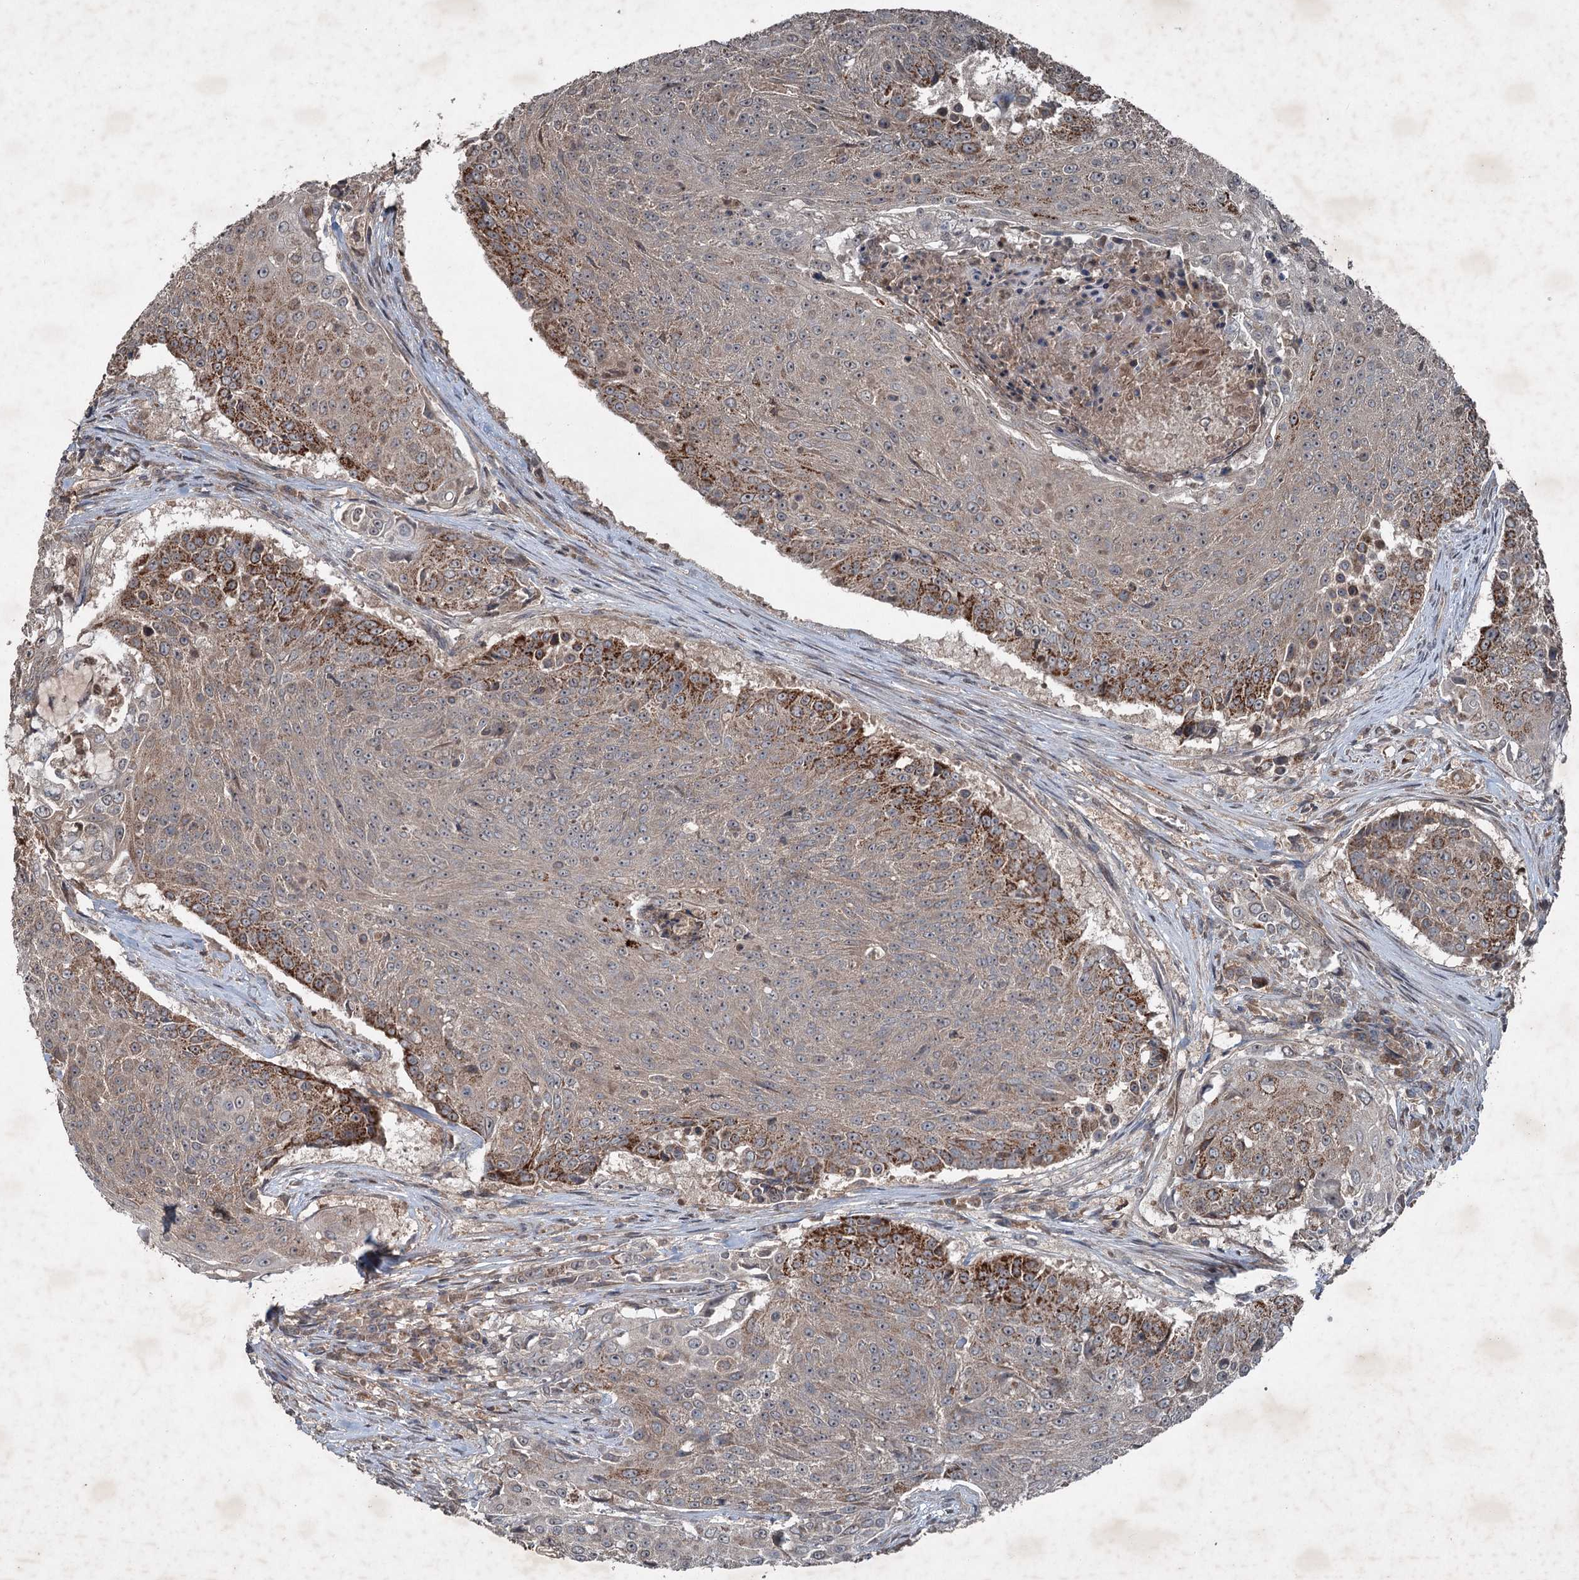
{"staining": {"intensity": "moderate", "quantity": "25%-75%", "location": "cytoplasmic/membranous"}, "tissue": "urothelial cancer", "cell_type": "Tumor cells", "image_type": "cancer", "snomed": [{"axis": "morphology", "description": "Urothelial carcinoma, High grade"}, {"axis": "topography", "description": "Urinary bladder"}], "caption": "The photomicrograph shows a brown stain indicating the presence of a protein in the cytoplasmic/membranous of tumor cells in high-grade urothelial carcinoma.", "gene": "ALAS1", "patient": {"sex": "female", "age": 63}}